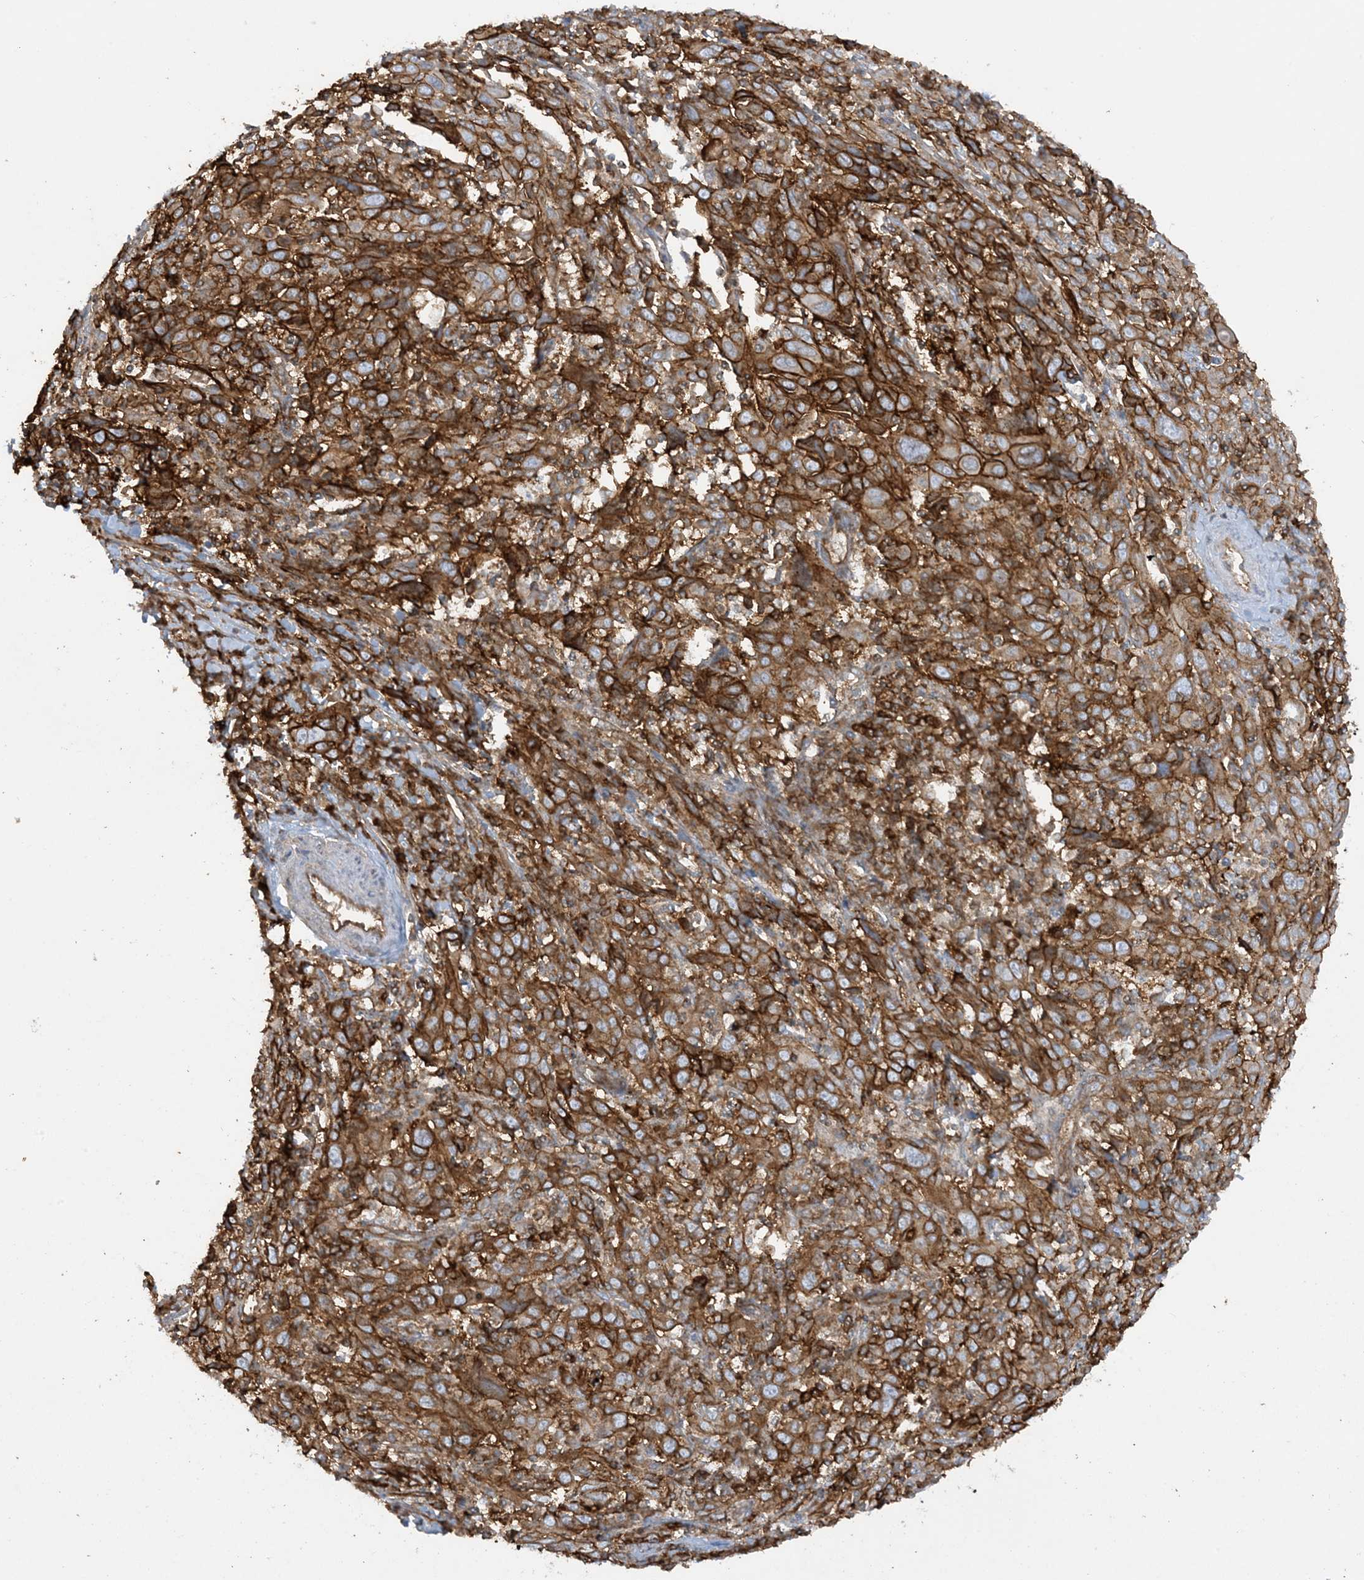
{"staining": {"intensity": "strong", "quantity": ">75%", "location": "cytoplasmic/membranous"}, "tissue": "cervical cancer", "cell_type": "Tumor cells", "image_type": "cancer", "snomed": [{"axis": "morphology", "description": "Squamous cell carcinoma, NOS"}, {"axis": "topography", "description": "Cervix"}], "caption": "Human cervical cancer (squamous cell carcinoma) stained for a protein (brown) shows strong cytoplasmic/membranous positive positivity in about >75% of tumor cells.", "gene": "HLA-E", "patient": {"sex": "female", "age": 46}}